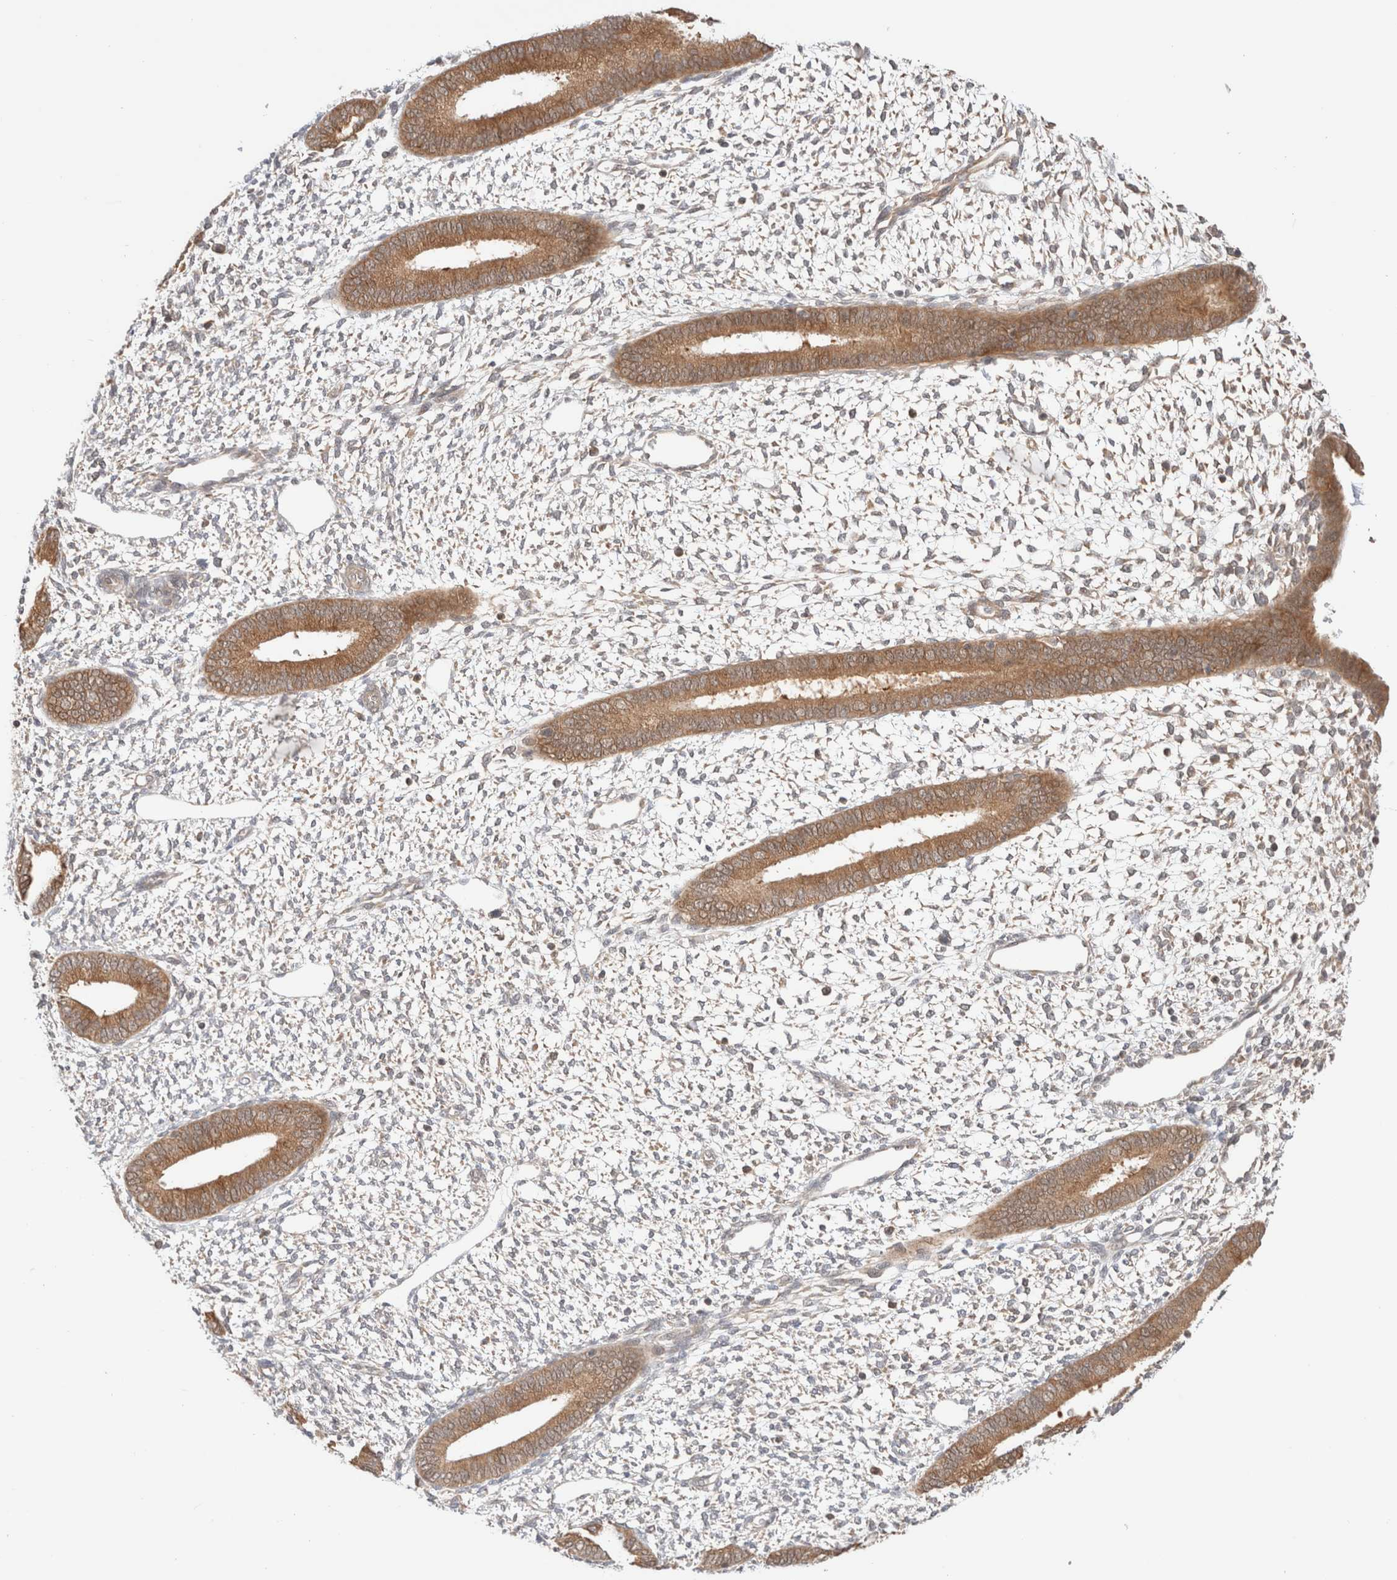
{"staining": {"intensity": "negative", "quantity": "none", "location": "none"}, "tissue": "endometrium", "cell_type": "Cells in endometrial stroma", "image_type": "normal", "snomed": [{"axis": "morphology", "description": "Normal tissue, NOS"}, {"axis": "topography", "description": "Endometrium"}], "caption": "This is an immunohistochemistry (IHC) micrograph of normal human endometrium. There is no staining in cells in endometrial stroma.", "gene": "XKR4", "patient": {"sex": "female", "age": 46}}